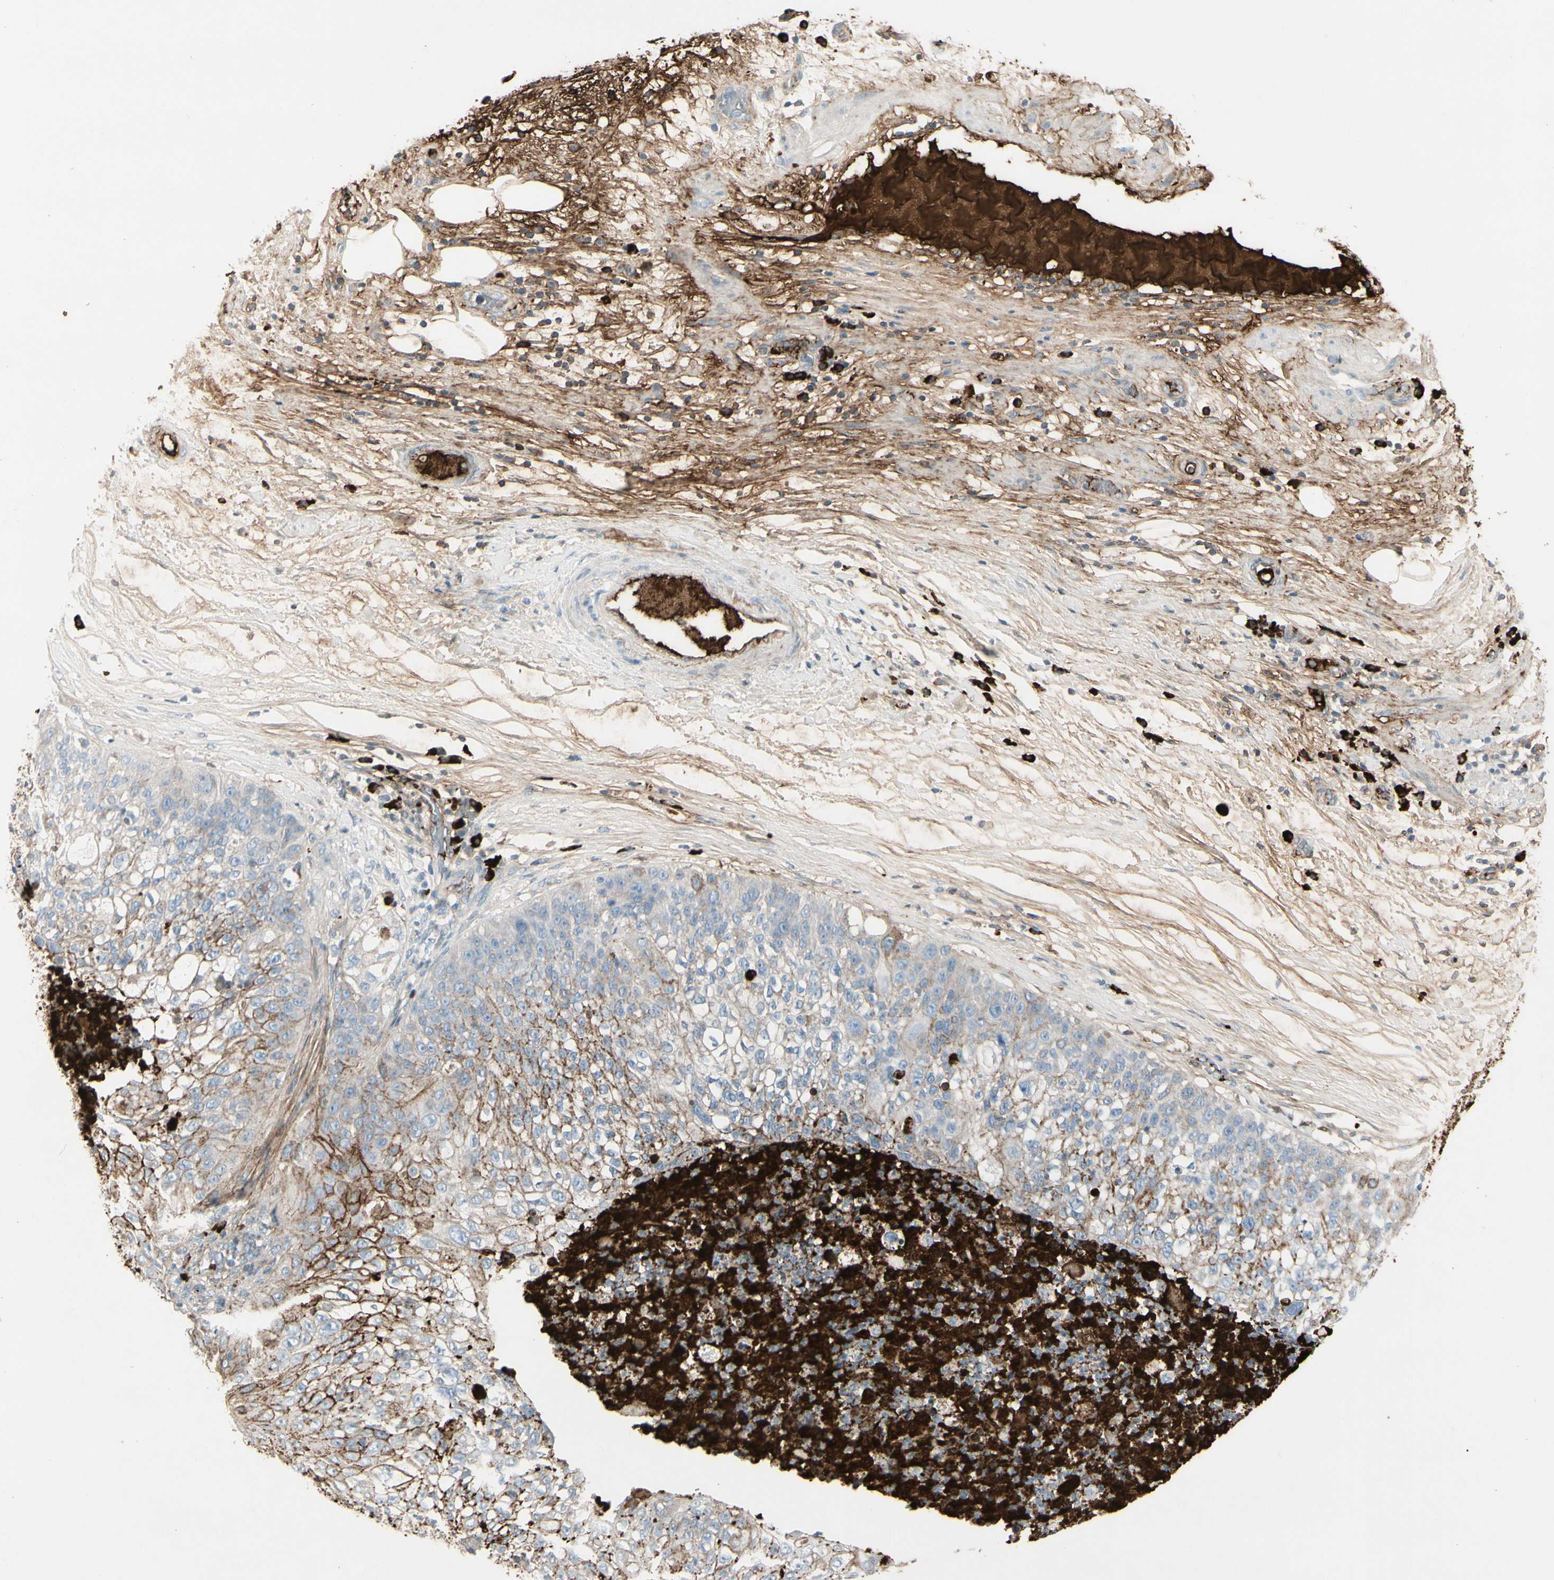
{"staining": {"intensity": "moderate", "quantity": "25%-75%", "location": "cytoplasmic/membranous"}, "tissue": "lung cancer", "cell_type": "Tumor cells", "image_type": "cancer", "snomed": [{"axis": "morphology", "description": "Inflammation, NOS"}, {"axis": "morphology", "description": "Squamous cell carcinoma, NOS"}, {"axis": "topography", "description": "Lymph node"}, {"axis": "topography", "description": "Soft tissue"}, {"axis": "topography", "description": "Lung"}], "caption": "Immunohistochemistry (IHC) of human squamous cell carcinoma (lung) shows medium levels of moderate cytoplasmic/membranous expression in about 25%-75% of tumor cells.", "gene": "IGHG1", "patient": {"sex": "male", "age": 66}}